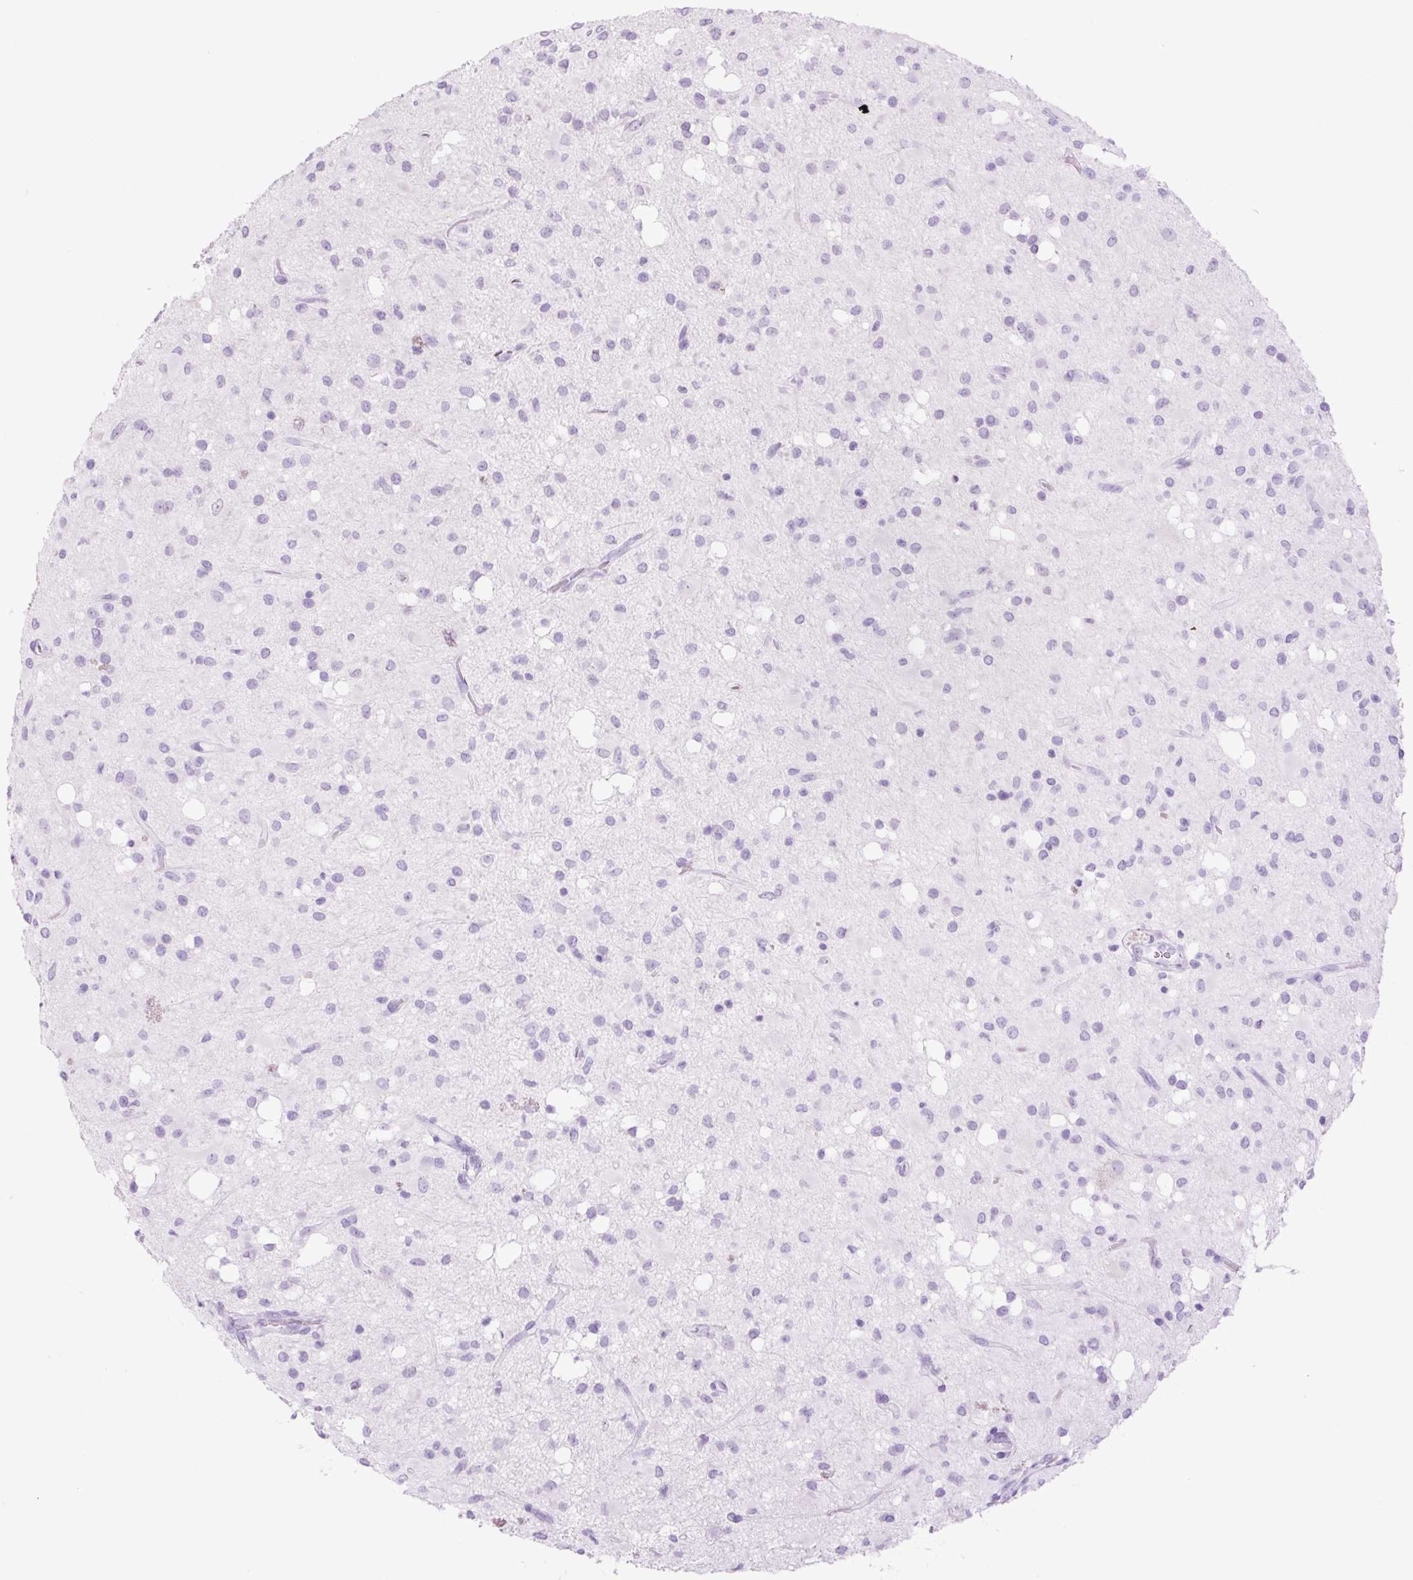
{"staining": {"intensity": "negative", "quantity": "none", "location": "none"}, "tissue": "glioma", "cell_type": "Tumor cells", "image_type": "cancer", "snomed": [{"axis": "morphology", "description": "Glioma, malignant, Low grade"}, {"axis": "topography", "description": "Brain"}], "caption": "IHC image of human low-grade glioma (malignant) stained for a protein (brown), which displays no expression in tumor cells.", "gene": "TFF2", "patient": {"sex": "female", "age": 33}}